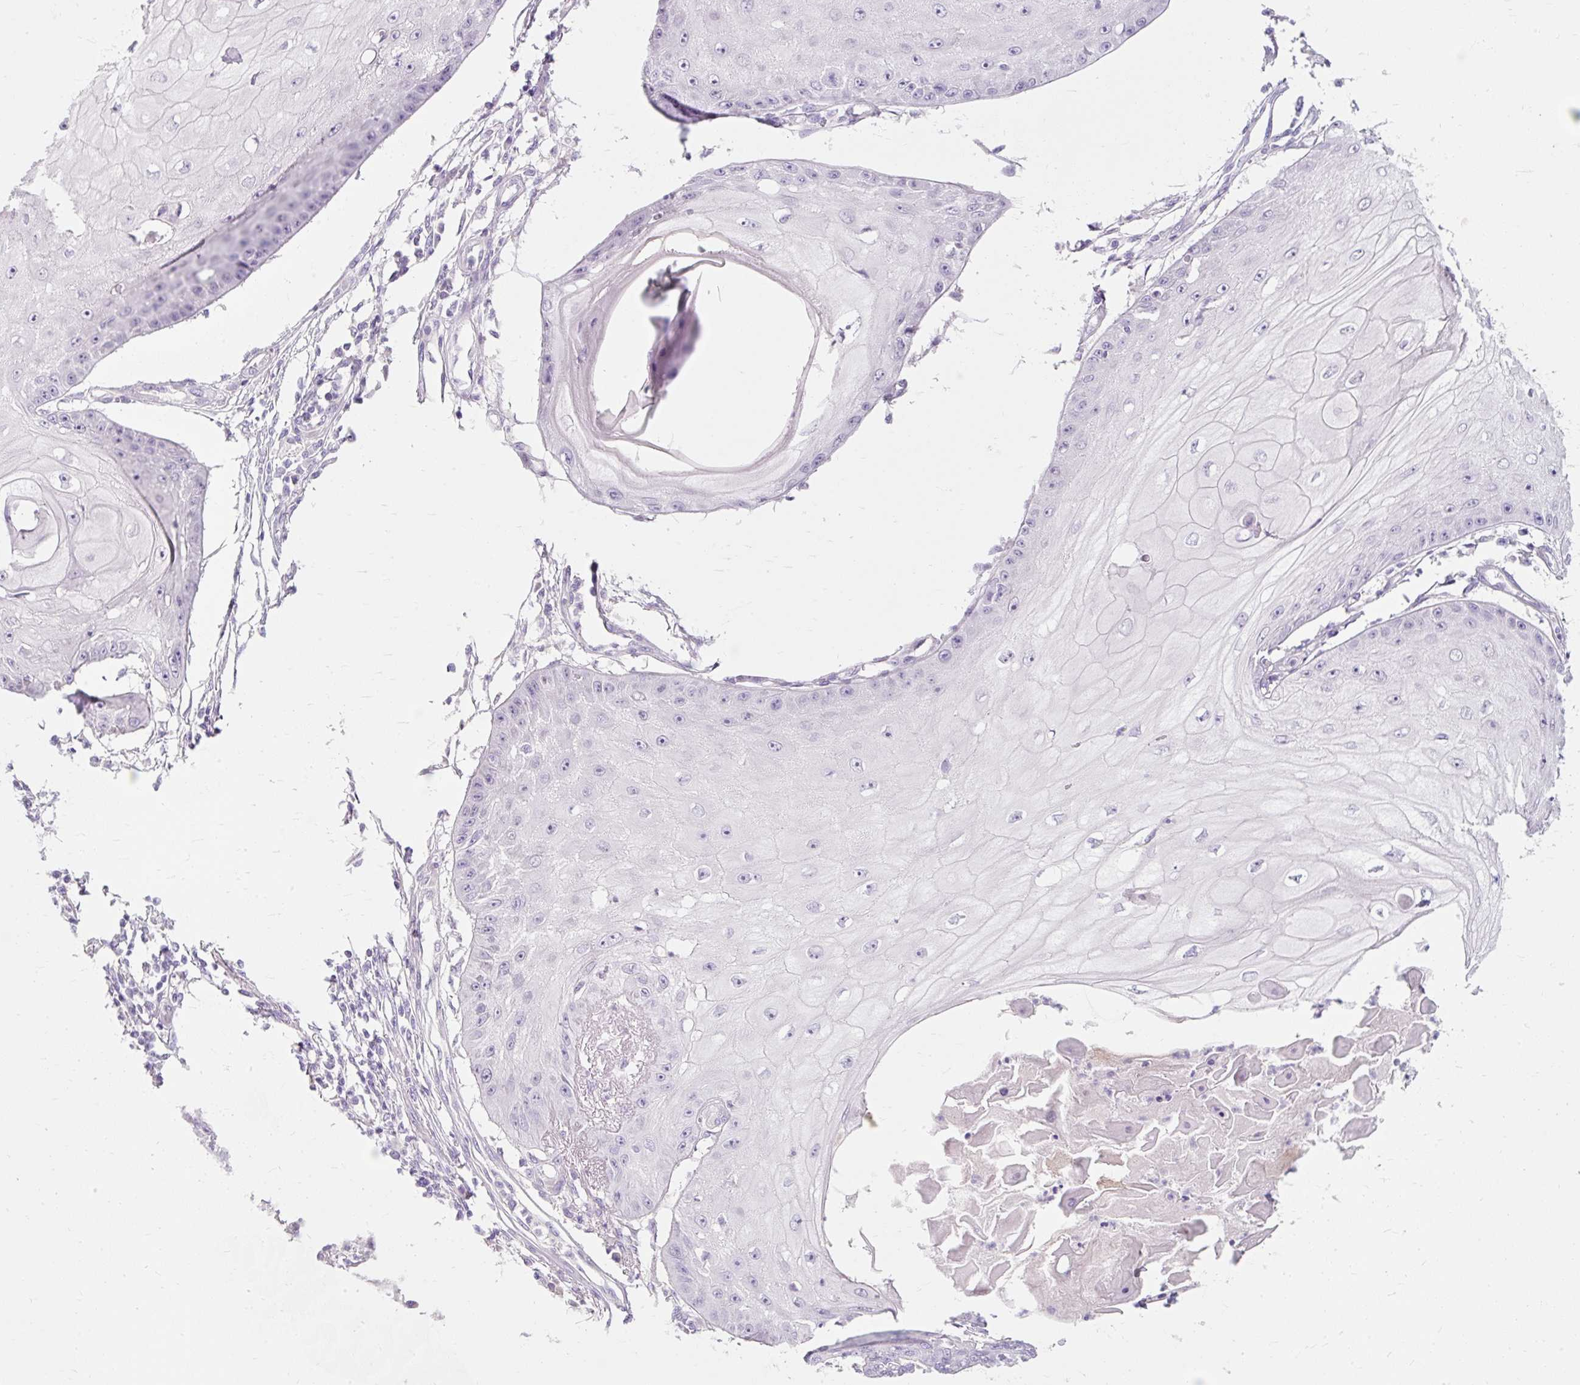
{"staining": {"intensity": "negative", "quantity": "none", "location": "none"}, "tissue": "skin cancer", "cell_type": "Tumor cells", "image_type": "cancer", "snomed": [{"axis": "morphology", "description": "Squamous cell carcinoma, NOS"}, {"axis": "topography", "description": "Skin"}], "caption": "High magnification brightfield microscopy of skin cancer stained with DAB (3,3'-diaminobenzidine) (brown) and counterstained with hematoxylin (blue): tumor cells show no significant expression.", "gene": "TMEM213", "patient": {"sex": "male", "age": 70}}